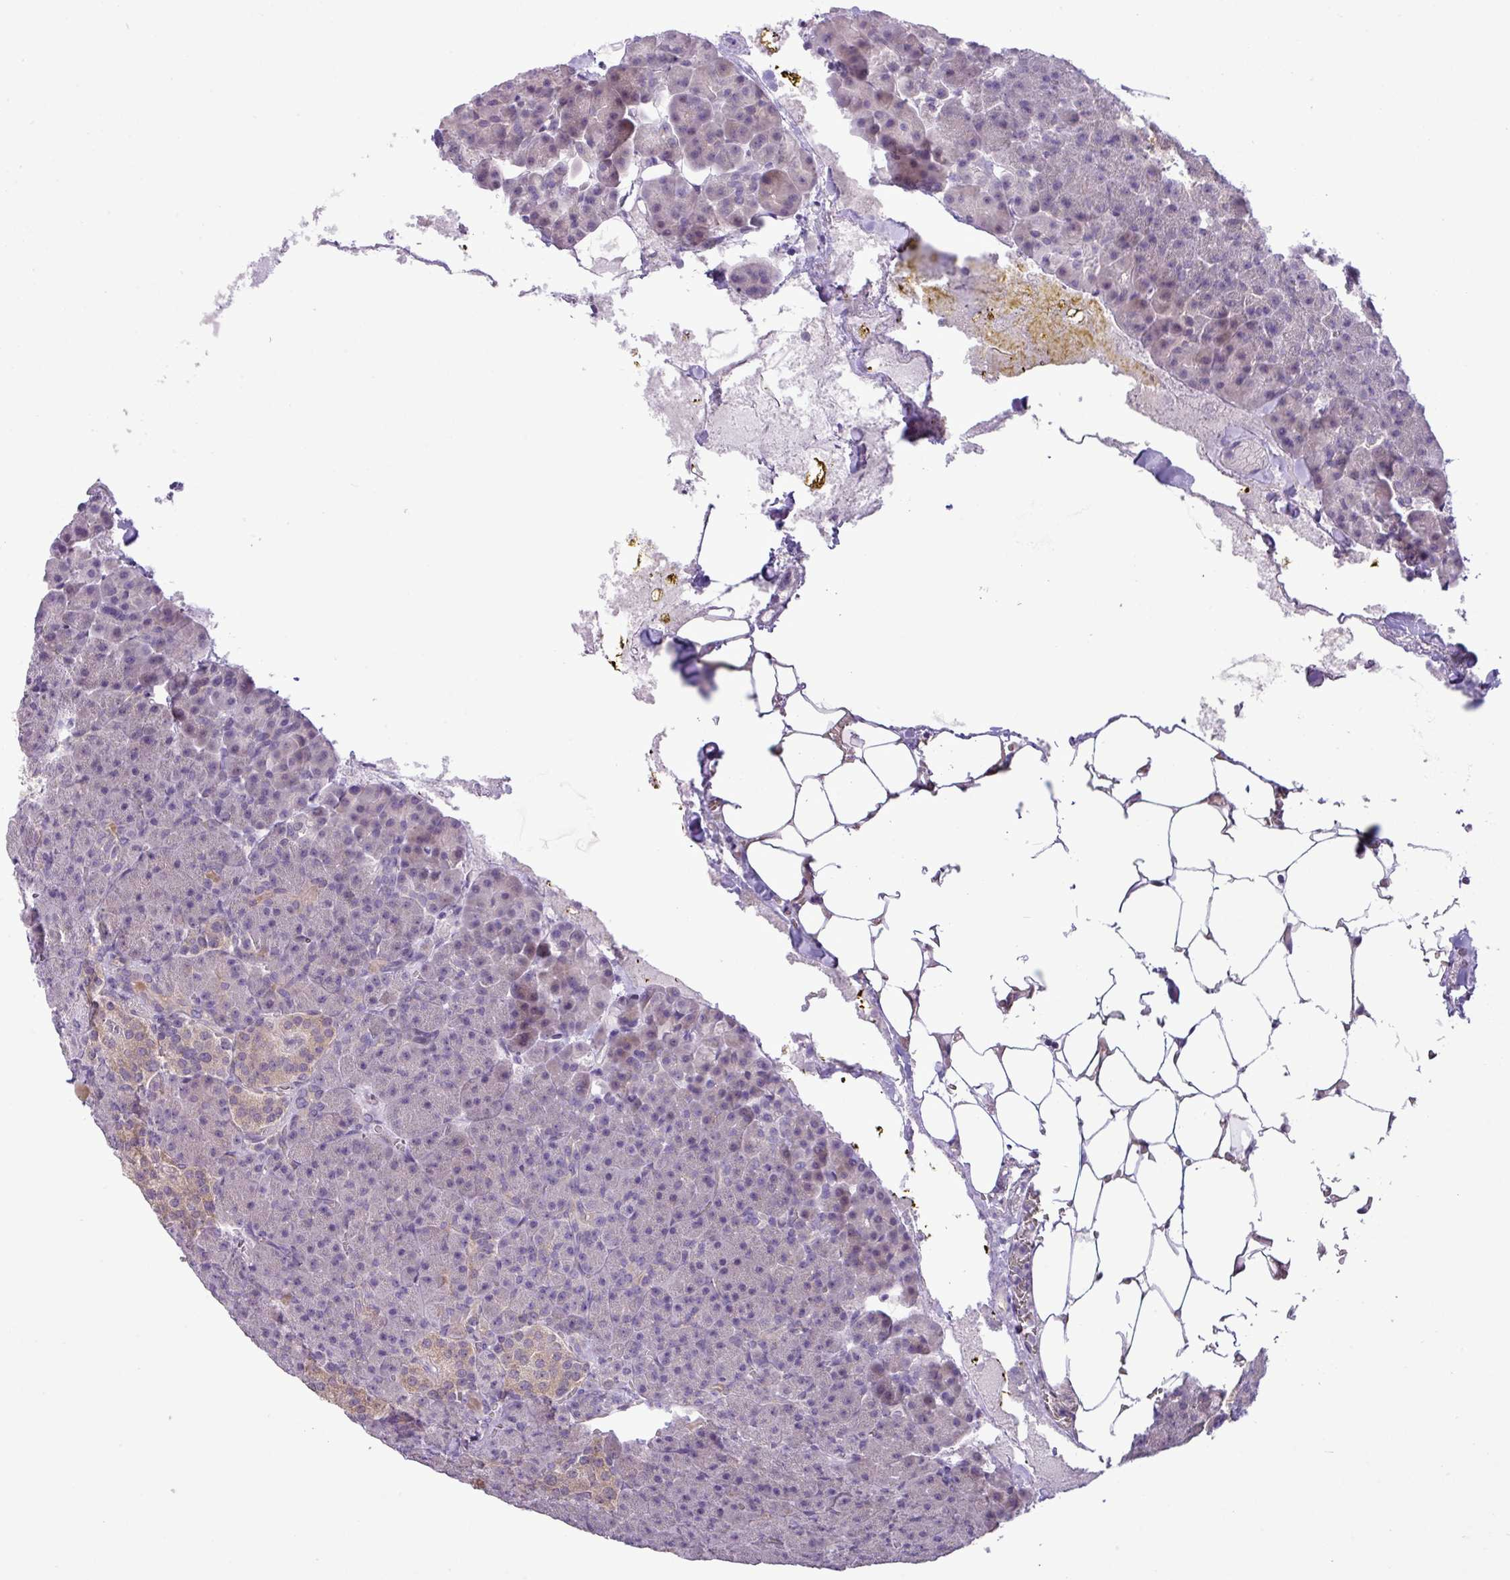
{"staining": {"intensity": "negative", "quantity": "none", "location": "none"}, "tissue": "pancreas", "cell_type": "Exocrine glandular cells", "image_type": "normal", "snomed": [{"axis": "morphology", "description": "Normal tissue, NOS"}, {"axis": "topography", "description": "Pancreas"}], "caption": "Immunohistochemistry image of benign pancreas: pancreas stained with DAB (3,3'-diaminobenzidine) demonstrates no significant protein positivity in exocrine glandular cells. (DAB (3,3'-diaminobenzidine) immunohistochemistry, high magnification).", "gene": "RIPPLY1", "patient": {"sex": "female", "age": 74}}